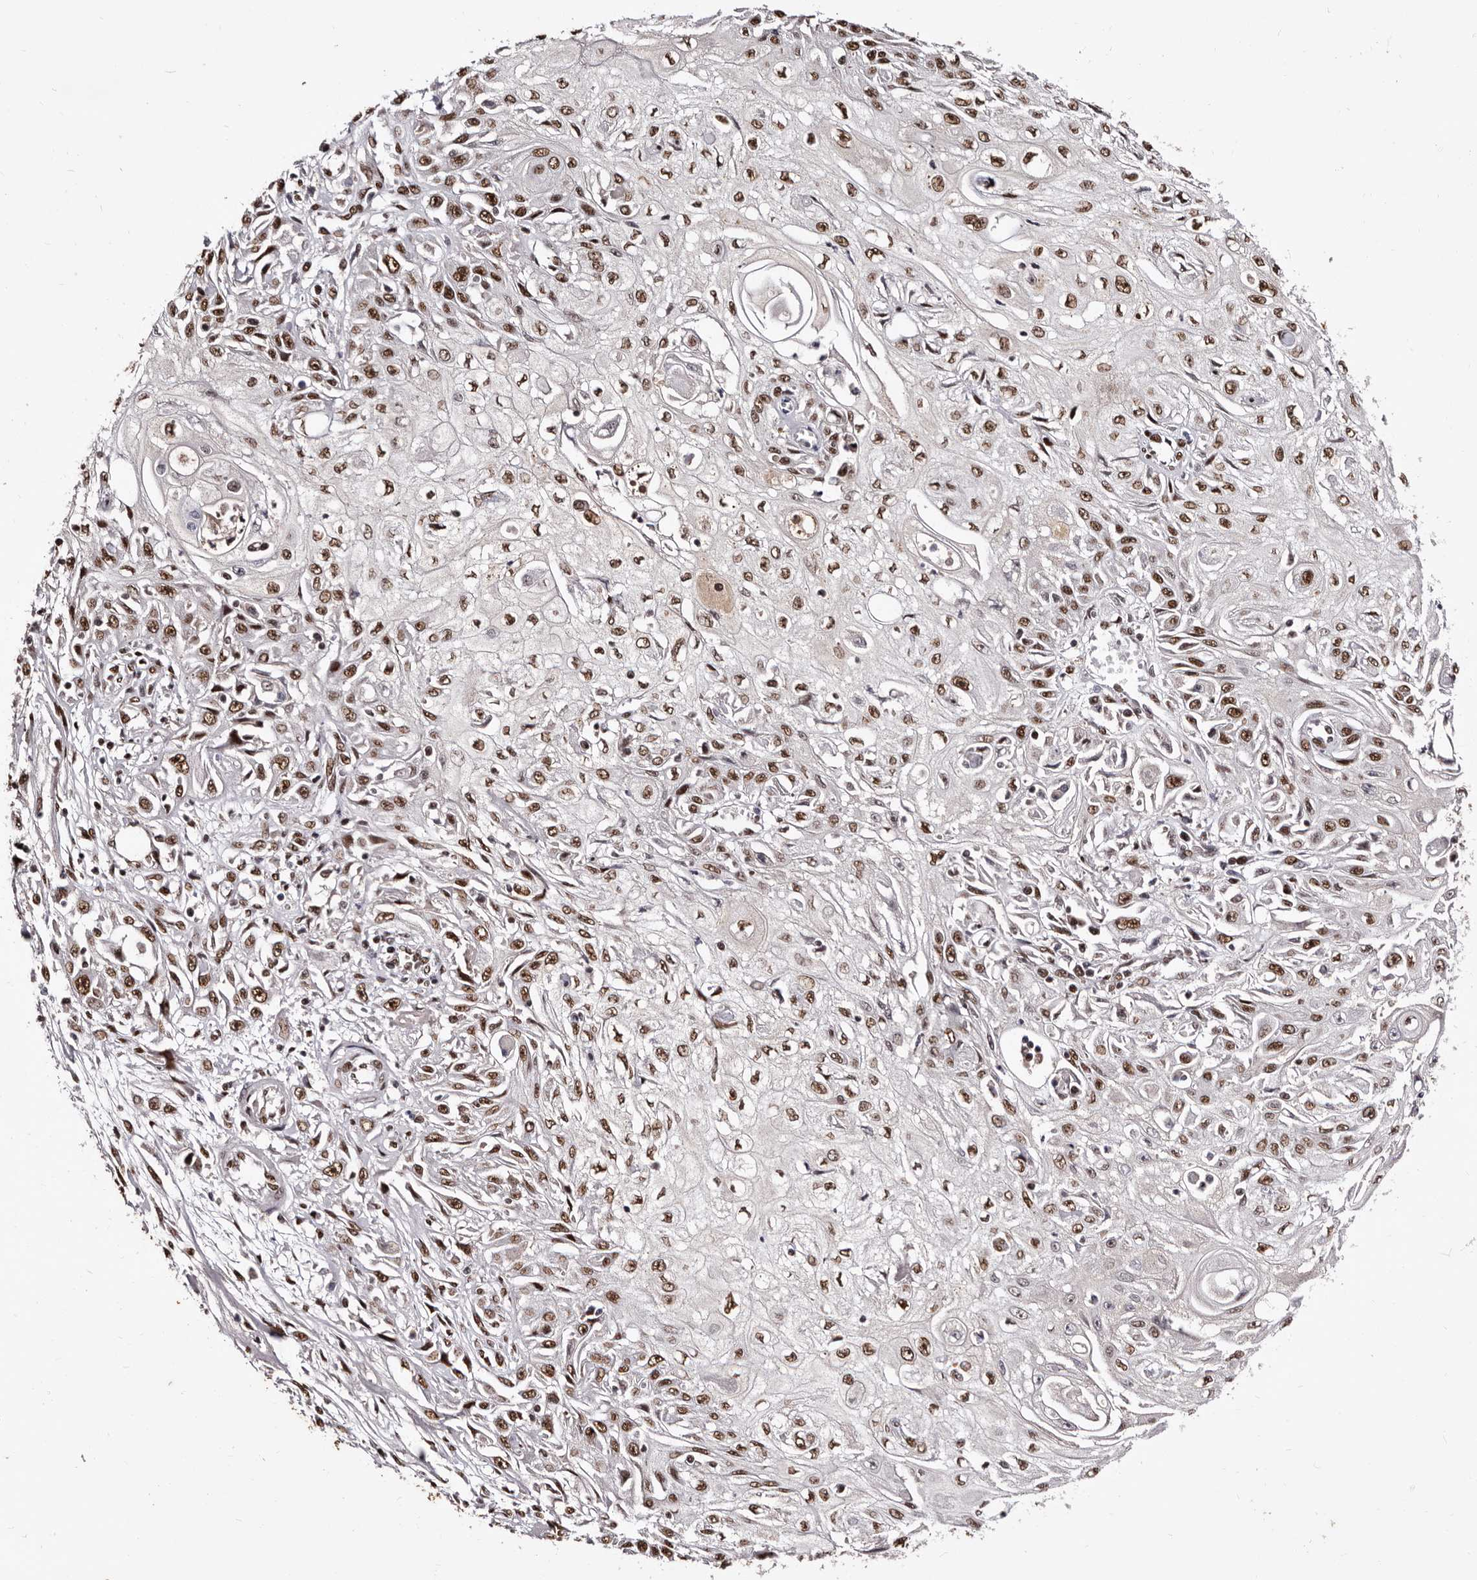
{"staining": {"intensity": "moderate", "quantity": ">75%", "location": "nuclear"}, "tissue": "skin cancer", "cell_type": "Tumor cells", "image_type": "cancer", "snomed": [{"axis": "morphology", "description": "Squamous cell carcinoma, NOS"}, {"axis": "morphology", "description": "Squamous cell carcinoma, metastatic, NOS"}, {"axis": "topography", "description": "Skin"}, {"axis": "topography", "description": "Lymph node"}], "caption": "Moderate nuclear protein expression is present in about >75% of tumor cells in metastatic squamous cell carcinoma (skin).", "gene": "ANAPC11", "patient": {"sex": "male", "age": 75}}